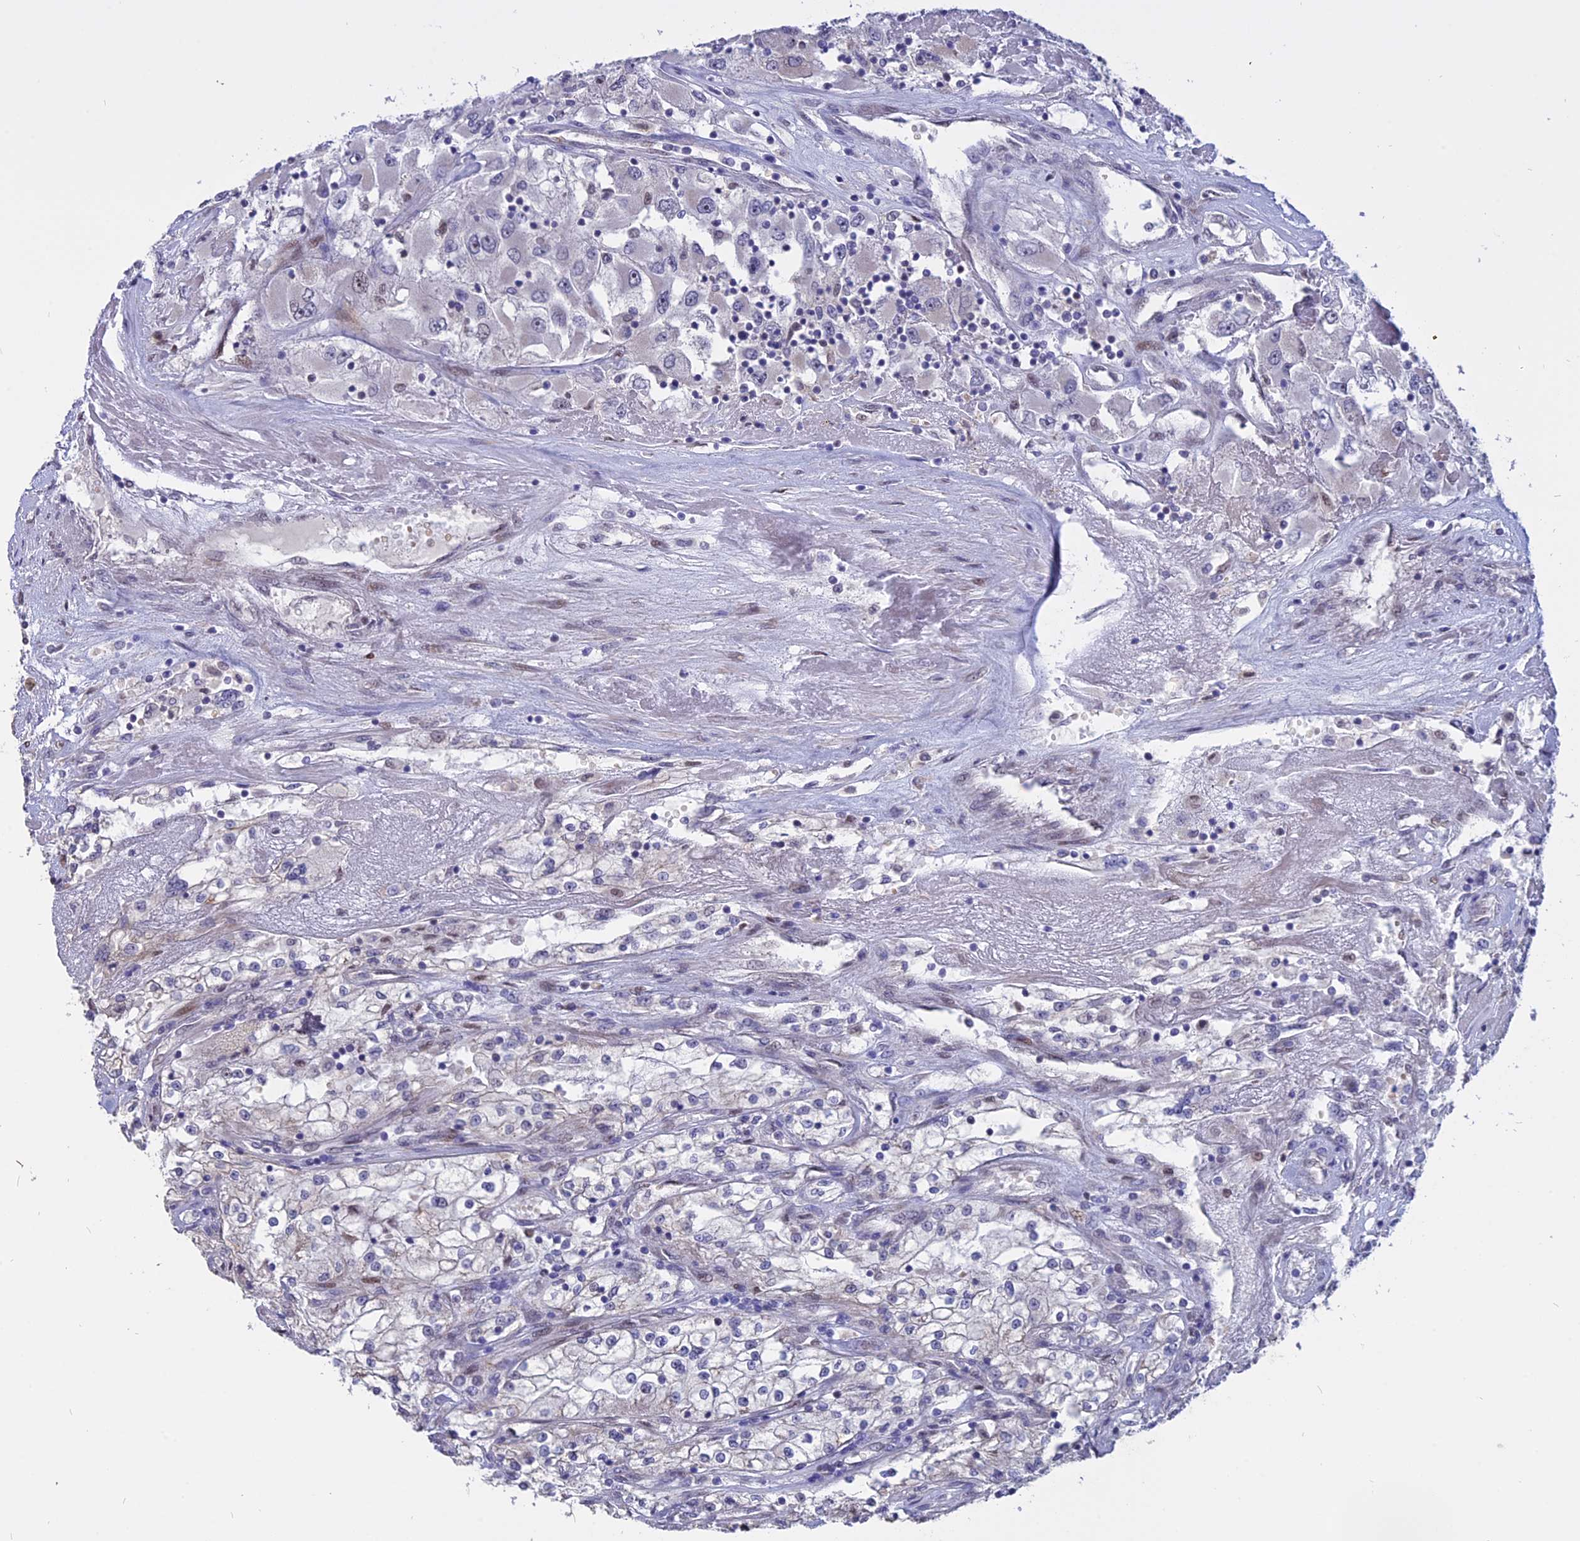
{"staining": {"intensity": "negative", "quantity": "none", "location": "none"}, "tissue": "renal cancer", "cell_type": "Tumor cells", "image_type": "cancer", "snomed": [{"axis": "morphology", "description": "Adenocarcinoma, NOS"}, {"axis": "topography", "description": "Kidney"}], "caption": "This micrograph is of renal adenocarcinoma stained with immunohistochemistry (IHC) to label a protein in brown with the nuclei are counter-stained blue. There is no staining in tumor cells. (DAB (3,3'-diaminobenzidine) immunohistochemistry visualized using brightfield microscopy, high magnification).", "gene": "TMEM263", "patient": {"sex": "female", "age": 52}}